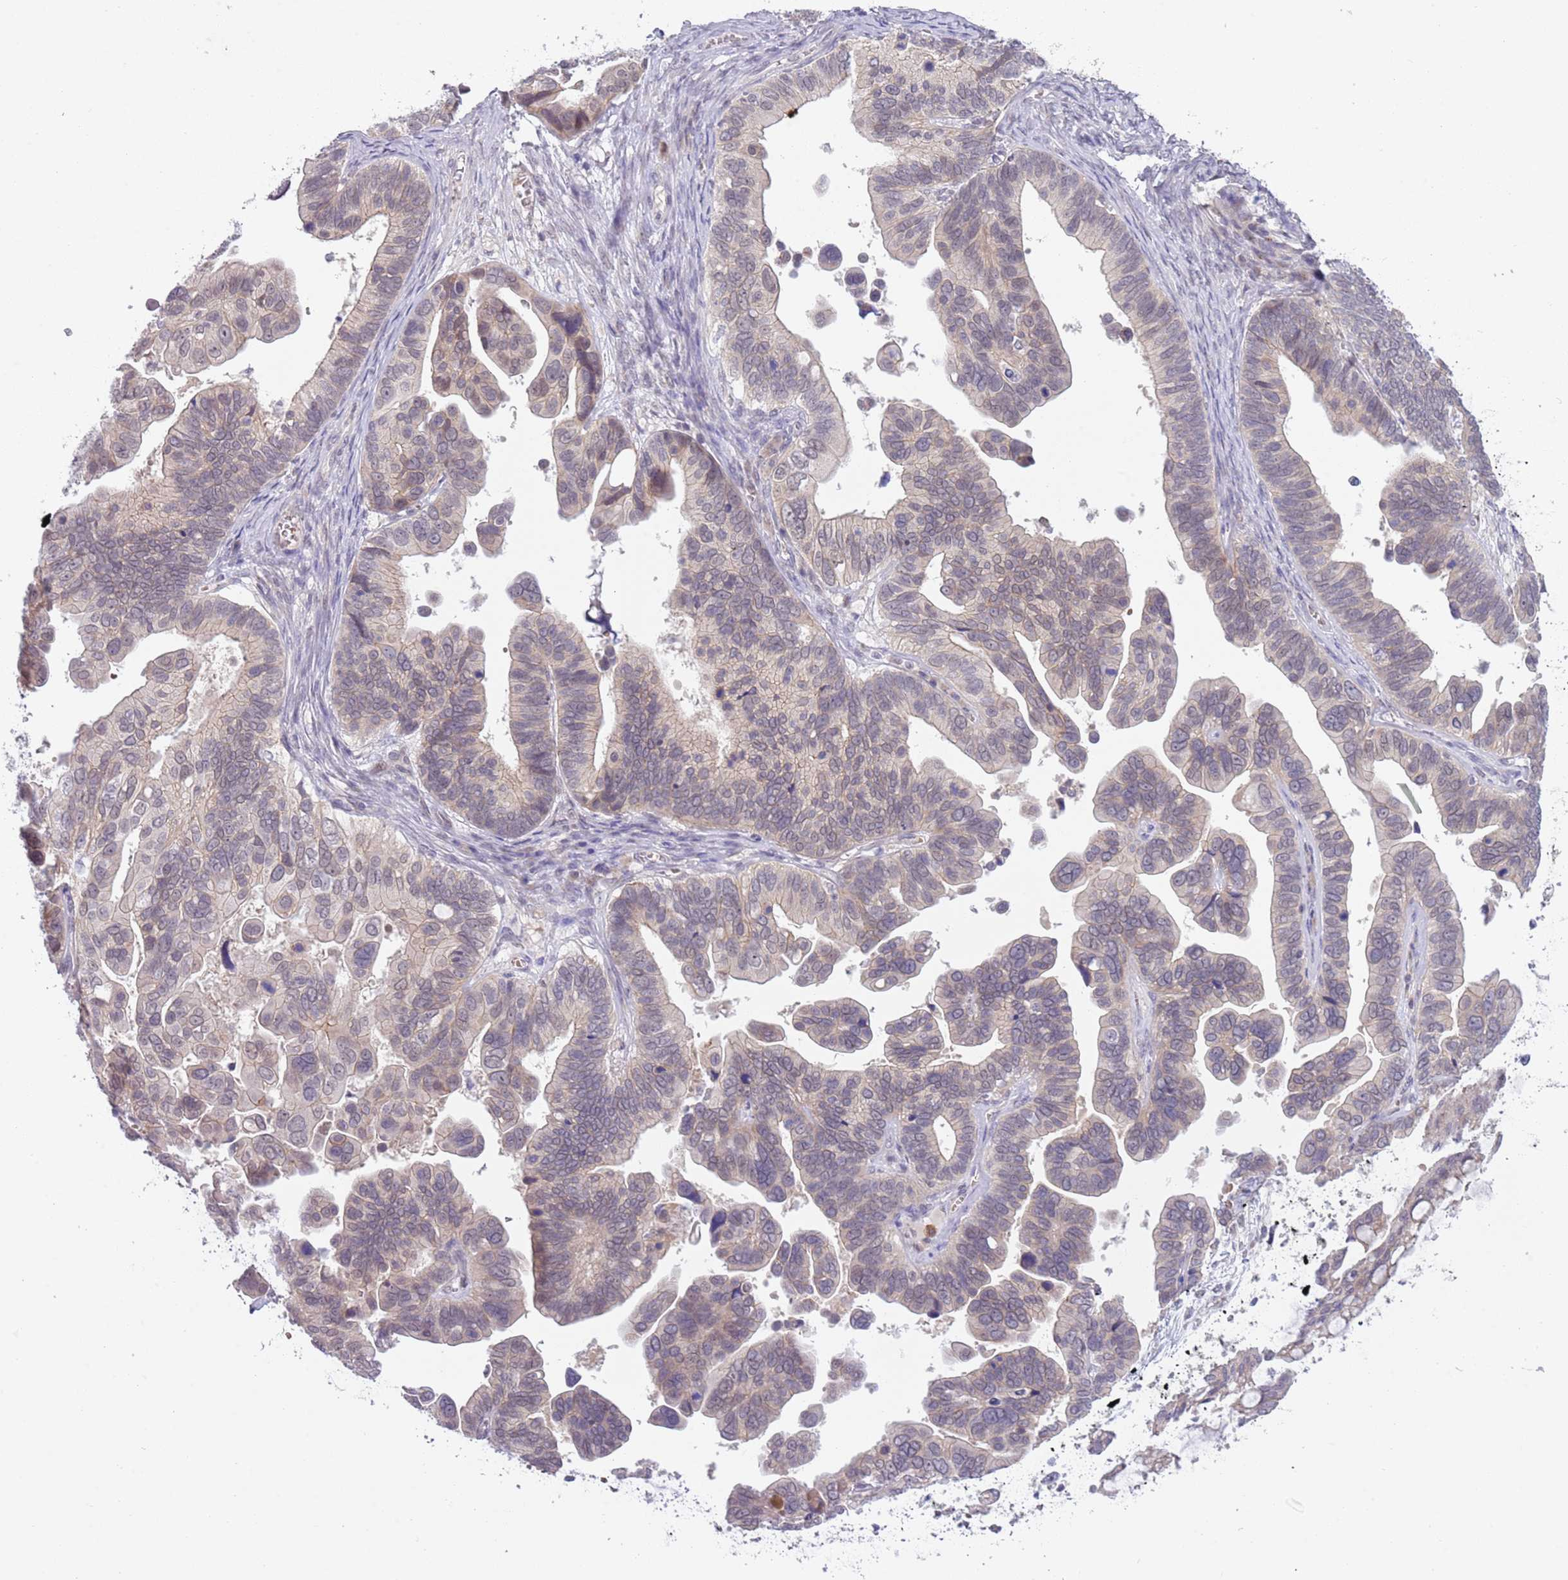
{"staining": {"intensity": "weak", "quantity": "25%-75%", "location": "cytoplasmic/membranous"}, "tissue": "ovarian cancer", "cell_type": "Tumor cells", "image_type": "cancer", "snomed": [{"axis": "morphology", "description": "Cystadenocarcinoma, serous, NOS"}, {"axis": "topography", "description": "Ovary"}], "caption": "Ovarian serous cystadenocarcinoma stained for a protein (brown) displays weak cytoplasmic/membranous positive staining in approximately 25%-75% of tumor cells.", "gene": "TM2D1", "patient": {"sex": "female", "age": 56}}